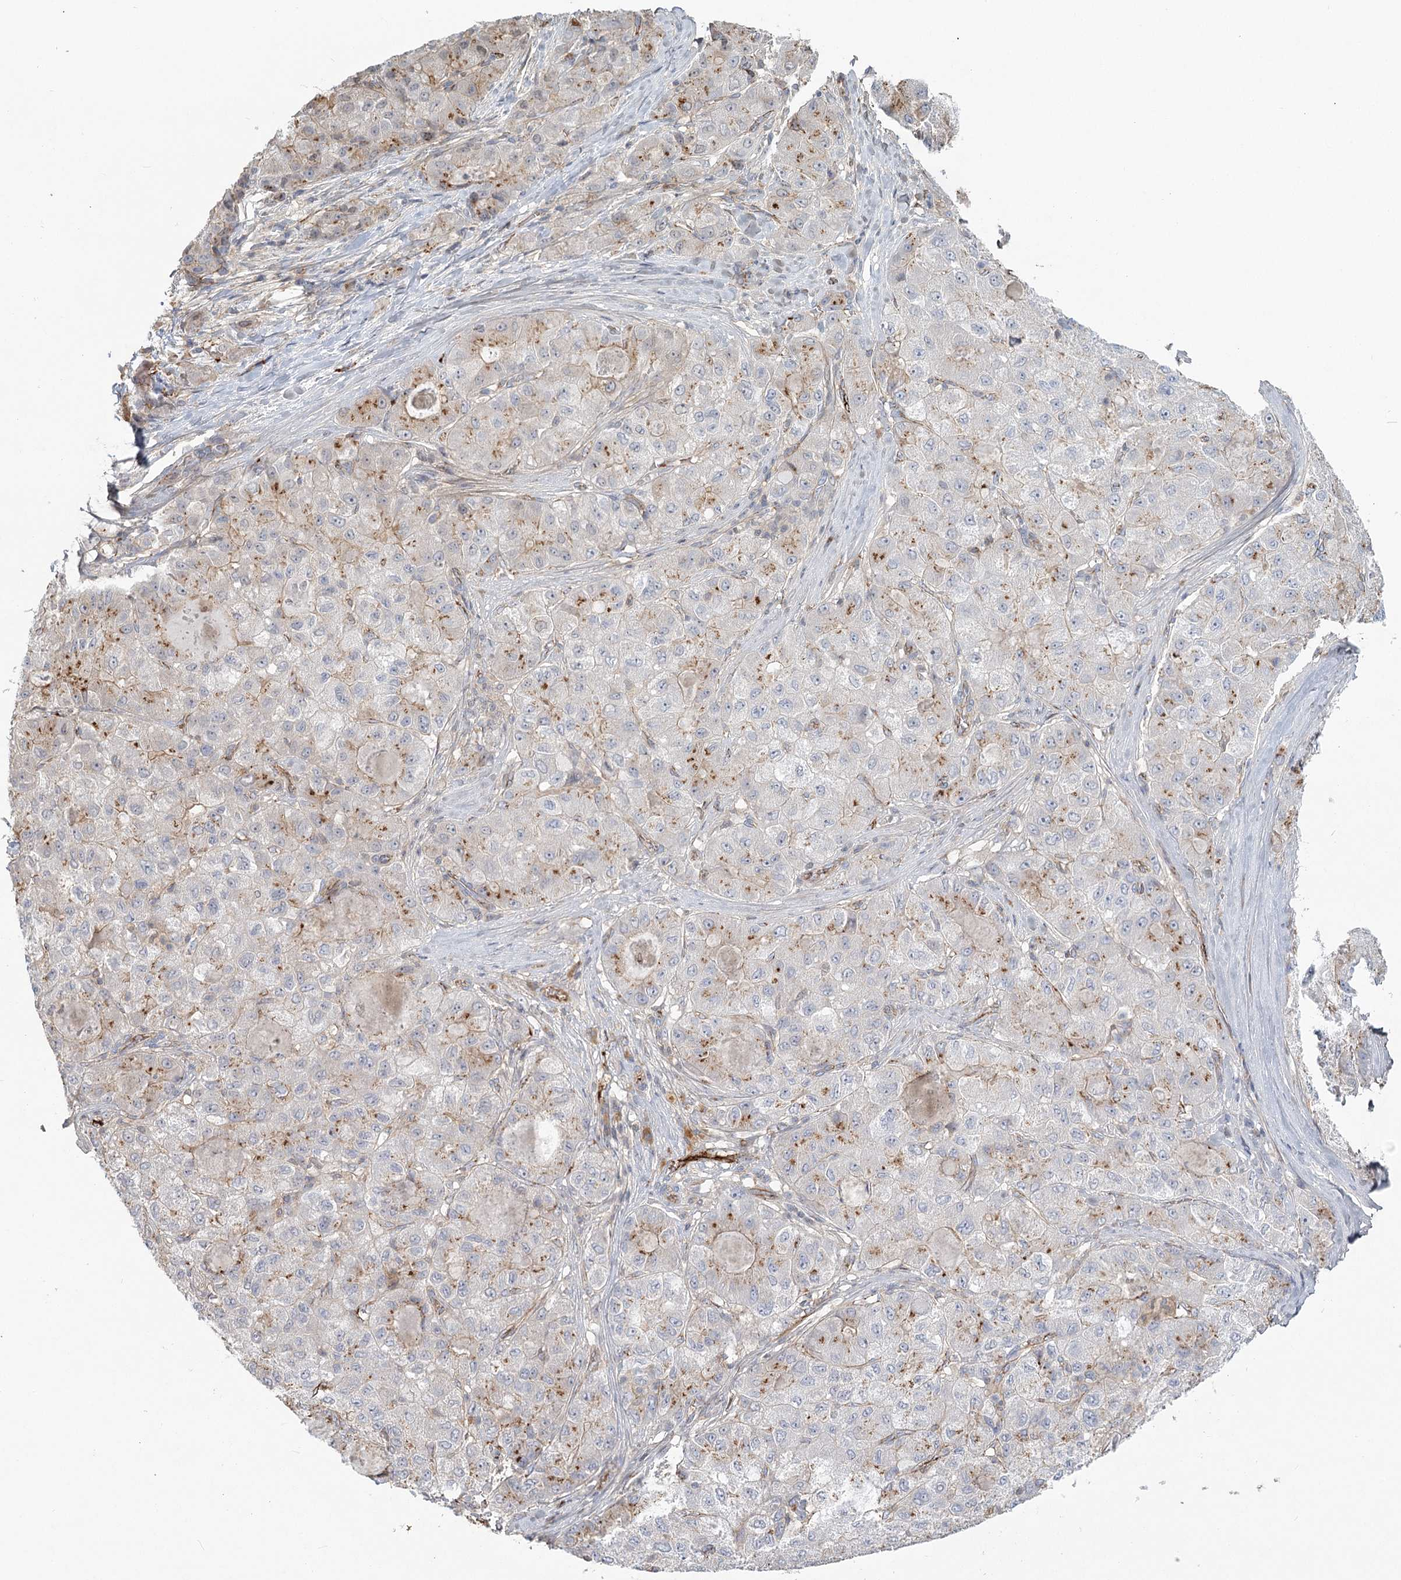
{"staining": {"intensity": "moderate", "quantity": "<25%", "location": "cytoplasmic/membranous"}, "tissue": "liver cancer", "cell_type": "Tumor cells", "image_type": "cancer", "snomed": [{"axis": "morphology", "description": "Carcinoma, Hepatocellular, NOS"}, {"axis": "topography", "description": "Liver"}], "caption": "Tumor cells exhibit moderate cytoplasmic/membranous expression in about <25% of cells in liver hepatocellular carcinoma.", "gene": "KBTBD4", "patient": {"sex": "male", "age": 80}}